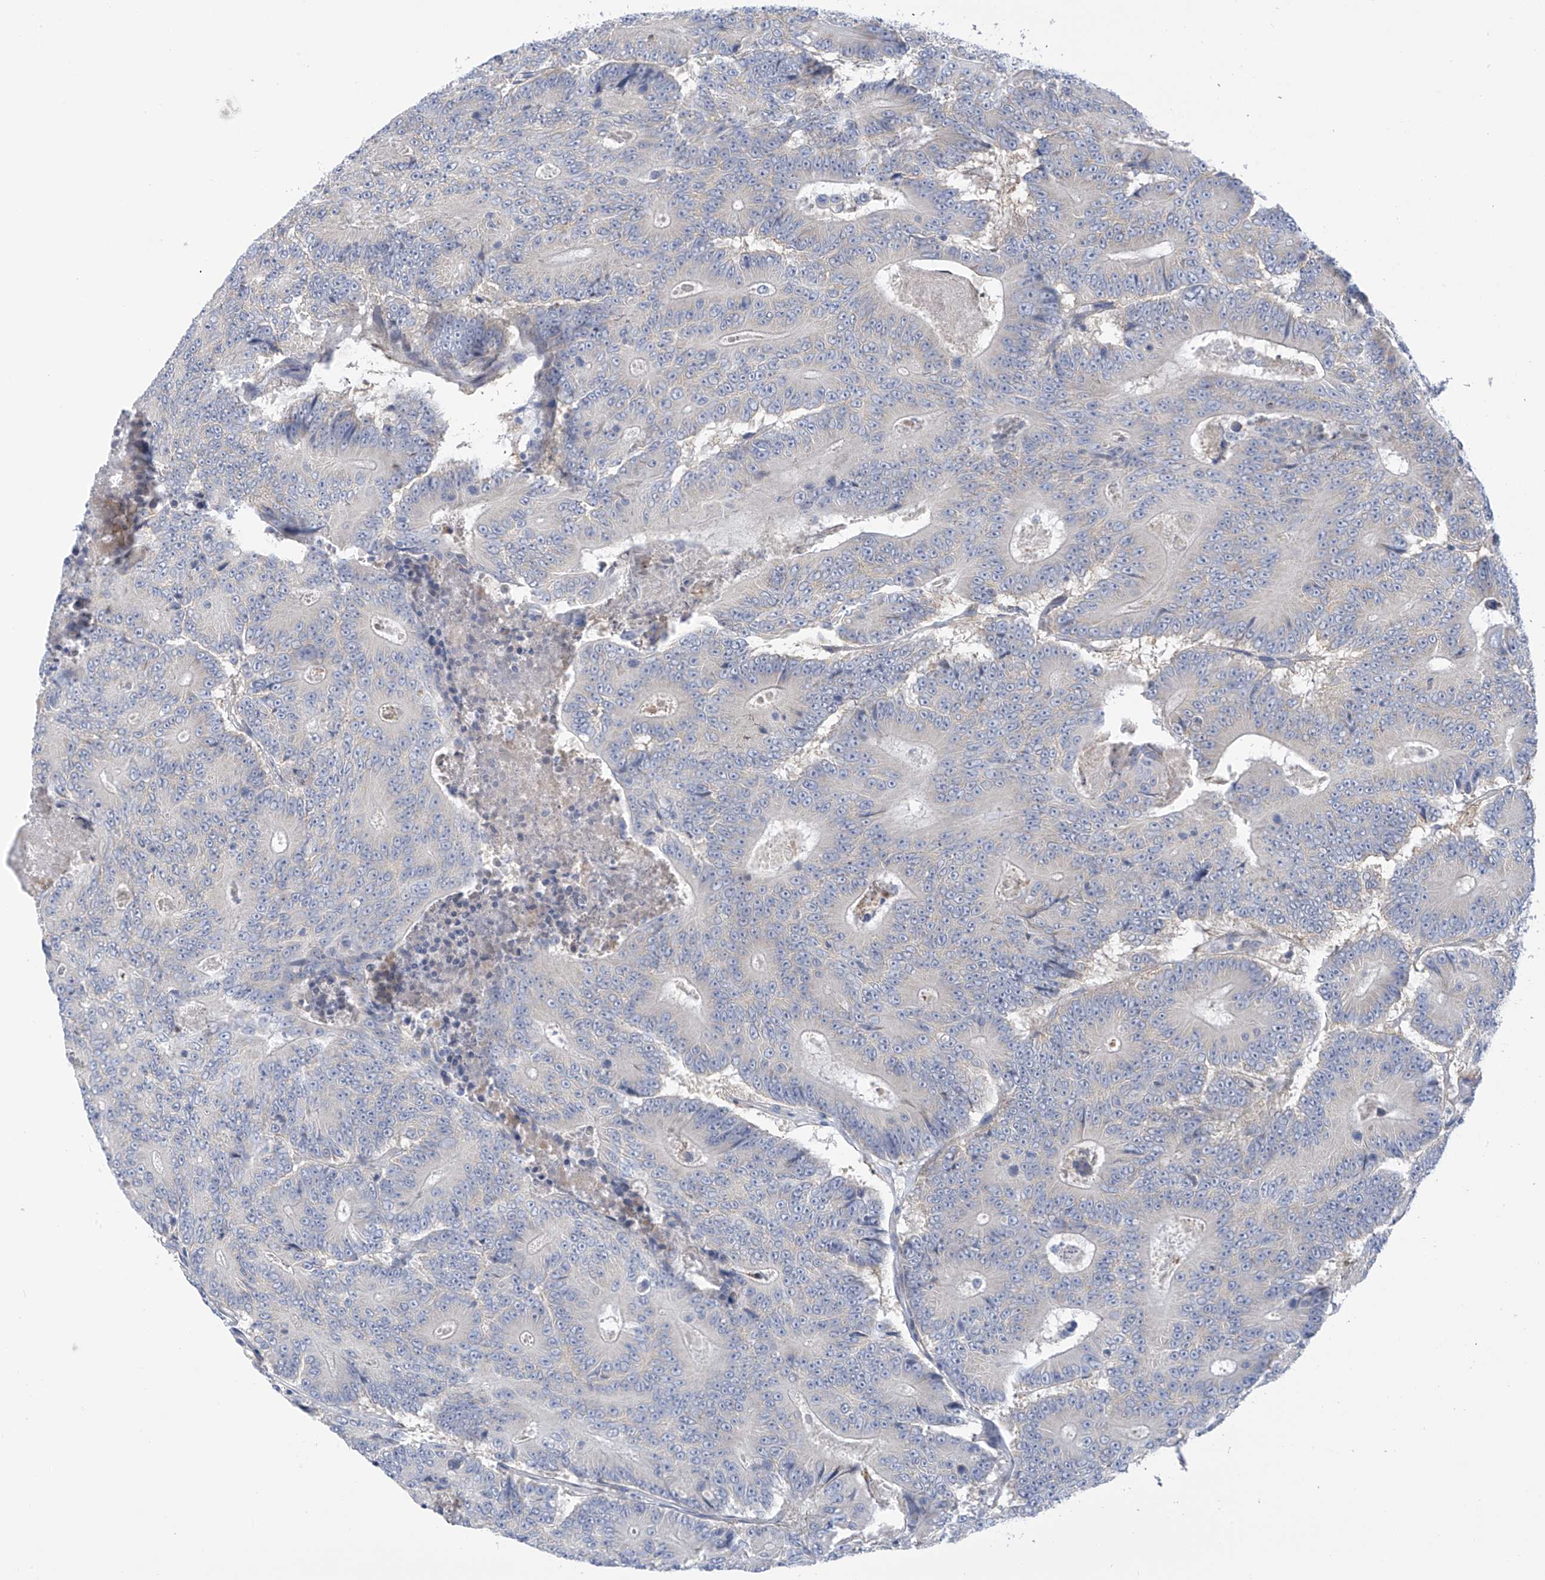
{"staining": {"intensity": "negative", "quantity": "none", "location": "none"}, "tissue": "colorectal cancer", "cell_type": "Tumor cells", "image_type": "cancer", "snomed": [{"axis": "morphology", "description": "Adenocarcinoma, NOS"}, {"axis": "topography", "description": "Colon"}], "caption": "The immunohistochemistry (IHC) photomicrograph has no significant positivity in tumor cells of colorectal adenocarcinoma tissue. (Stains: DAB IHC with hematoxylin counter stain, Microscopy: brightfield microscopy at high magnification).", "gene": "SLC6A12", "patient": {"sex": "male", "age": 83}}